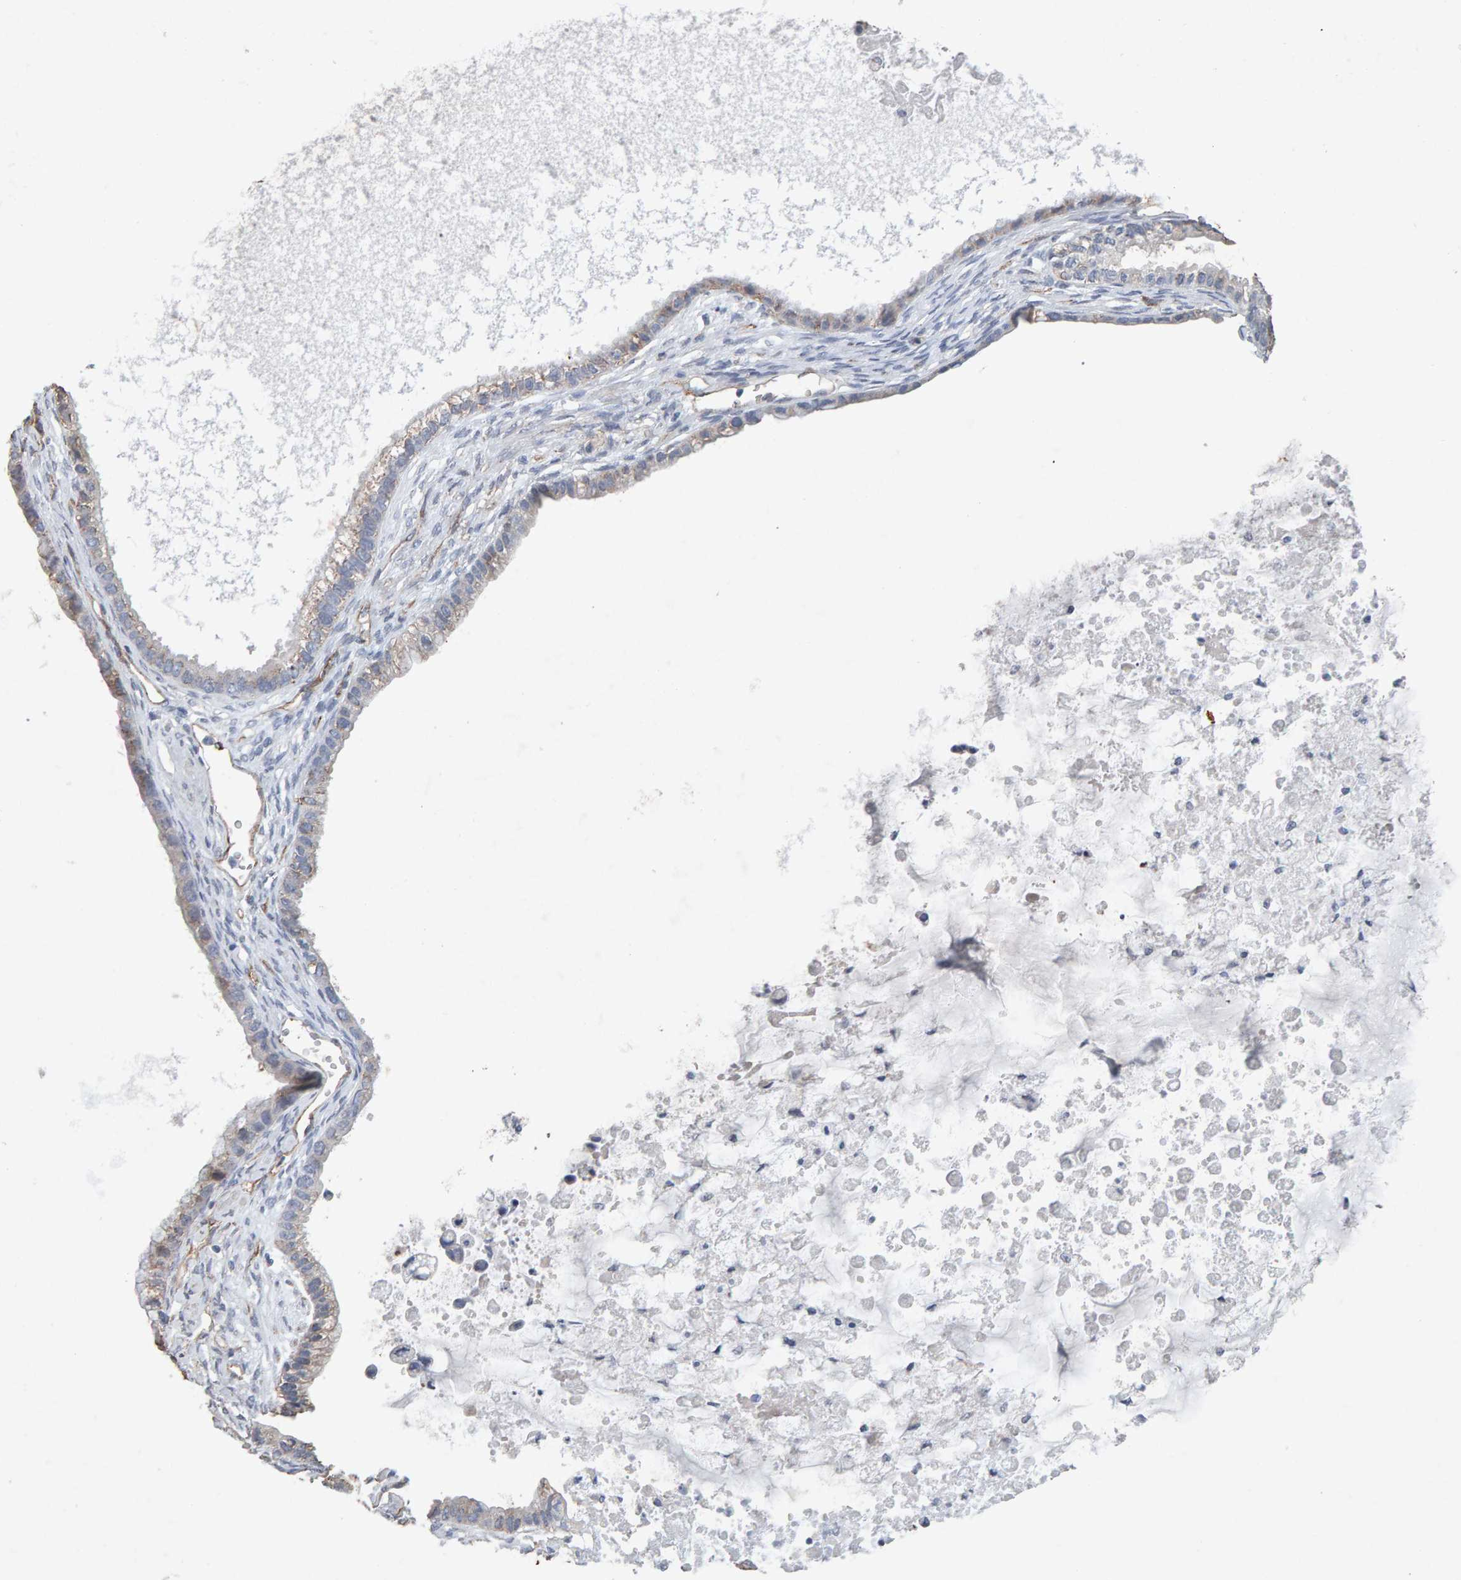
{"staining": {"intensity": "weak", "quantity": "<25%", "location": "cytoplasmic/membranous"}, "tissue": "ovarian cancer", "cell_type": "Tumor cells", "image_type": "cancer", "snomed": [{"axis": "morphology", "description": "Cystadenocarcinoma, mucinous, NOS"}, {"axis": "topography", "description": "Ovary"}], "caption": "Histopathology image shows no significant protein staining in tumor cells of ovarian mucinous cystadenocarcinoma. Nuclei are stained in blue.", "gene": "PTPRM", "patient": {"sex": "female", "age": 80}}